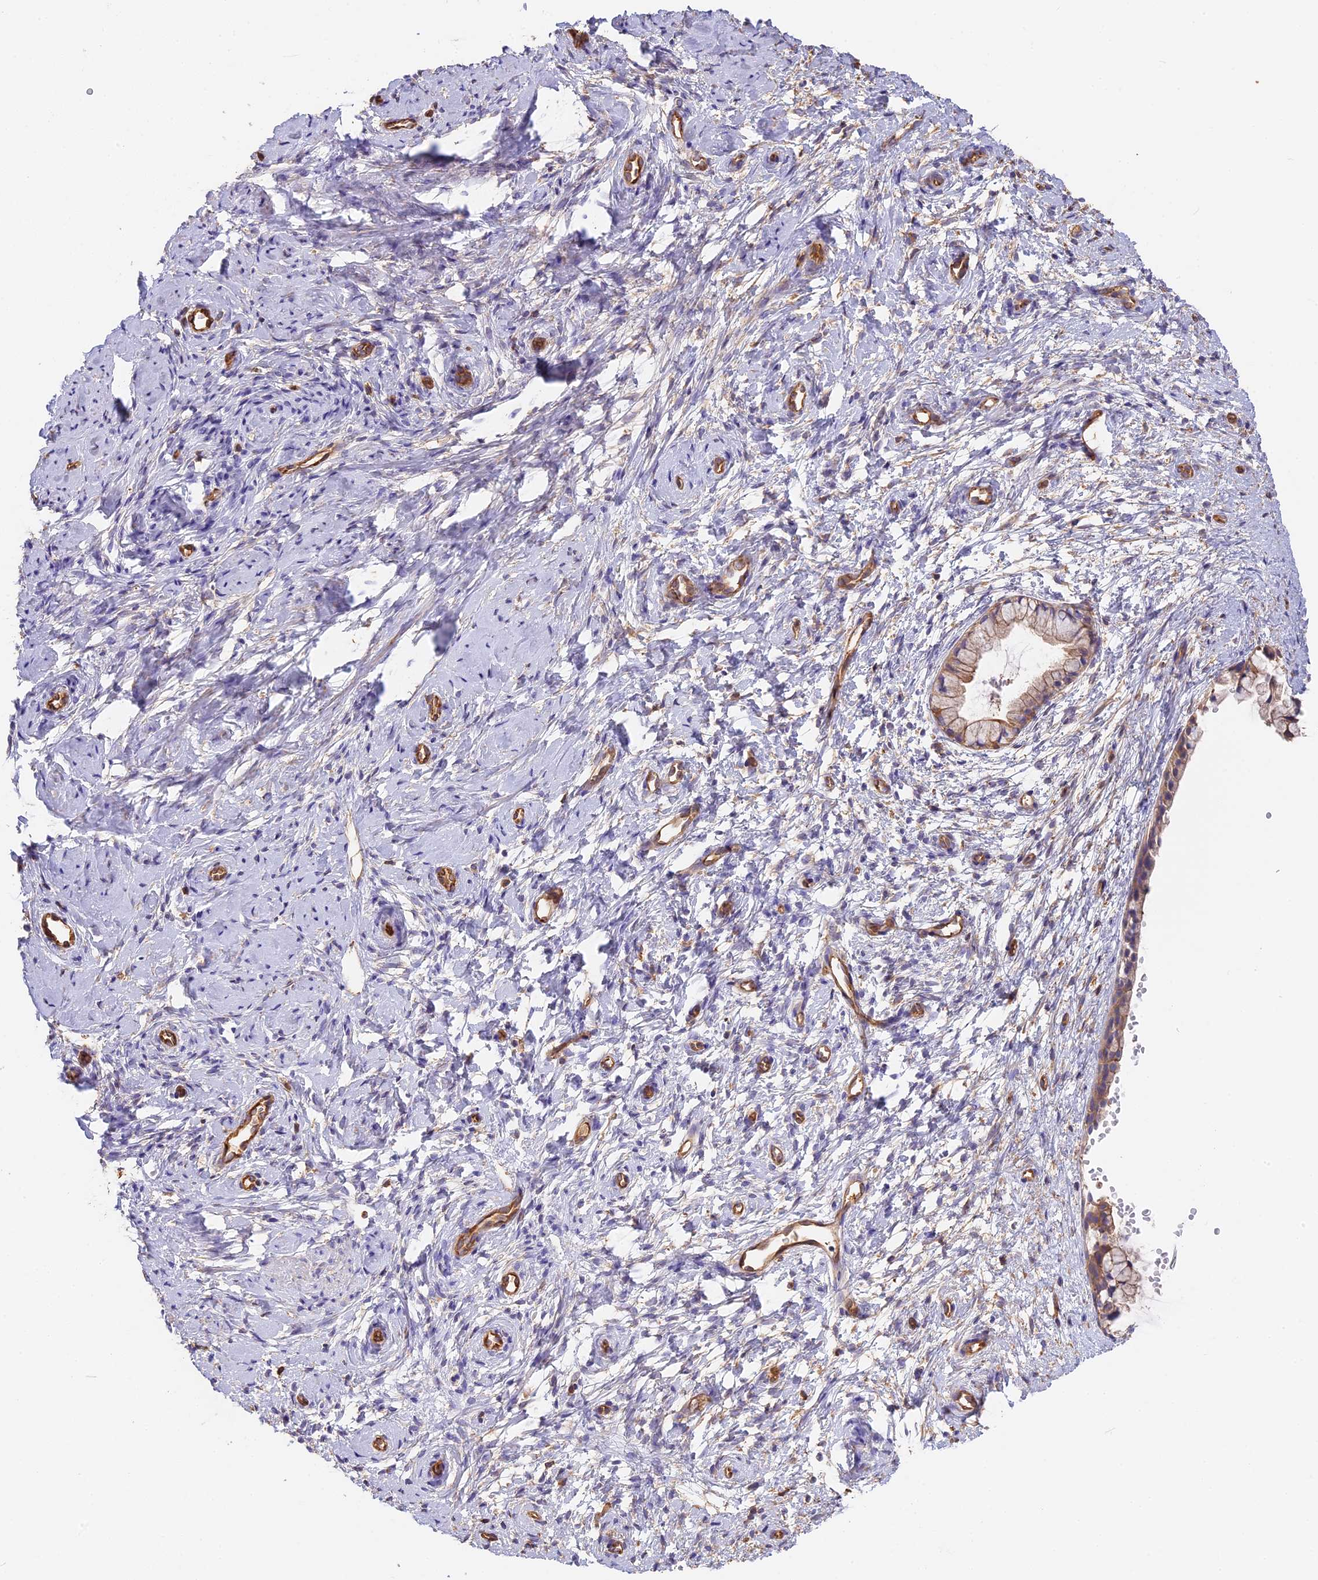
{"staining": {"intensity": "weak", "quantity": ">75%", "location": "cytoplasmic/membranous"}, "tissue": "cervix", "cell_type": "Glandular cells", "image_type": "normal", "snomed": [{"axis": "morphology", "description": "Normal tissue, NOS"}, {"axis": "topography", "description": "Cervix"}], "caption": "Immunohistochemical staining of normal human cervix exhibits >75% levels of weak cytoplasmic/membranous protein staining in about >75% of glandular cells.", "gene": "VPS18", "patient": {"sex": "female", "age": 57}}